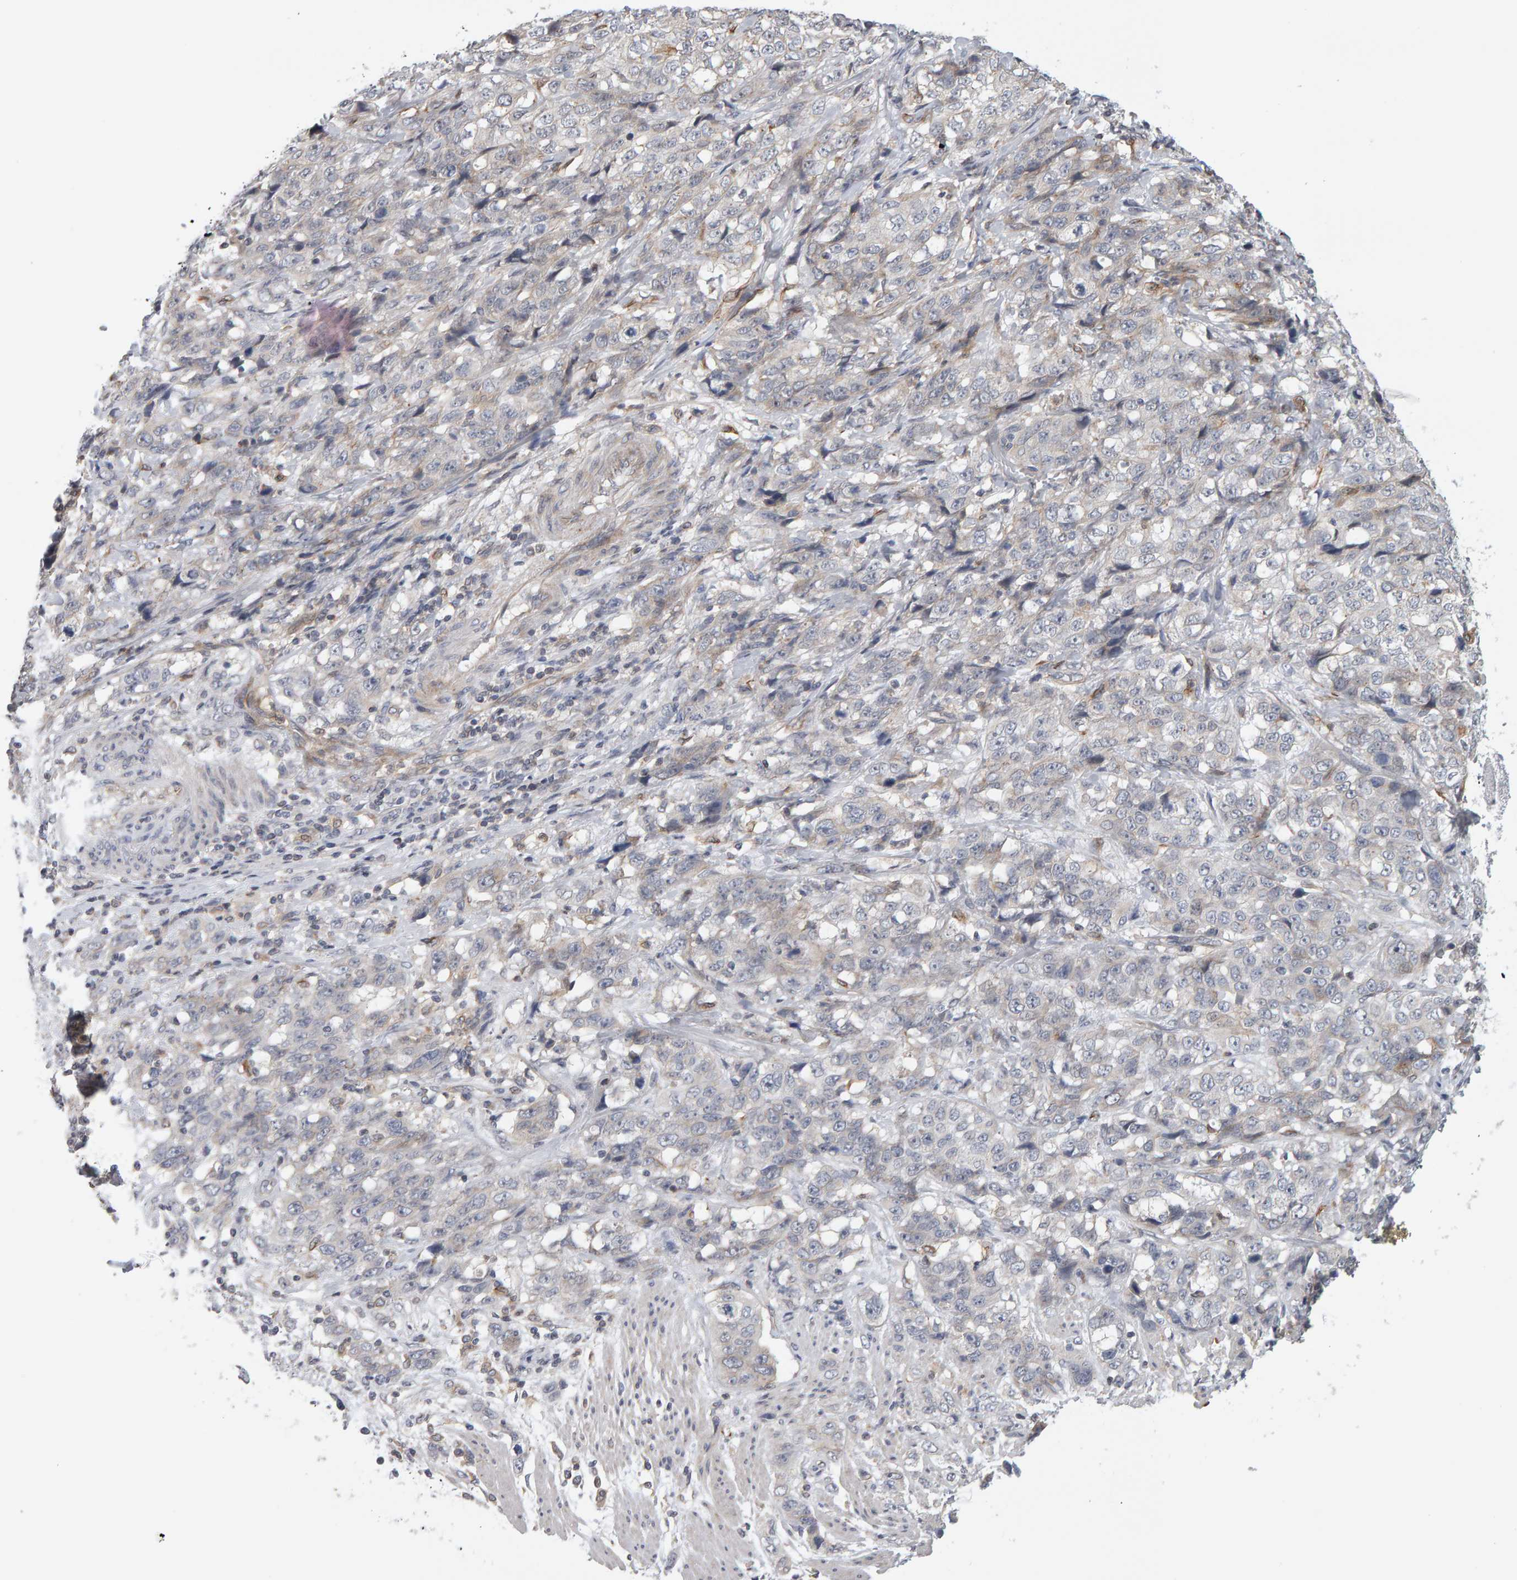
{"staining": {"intensity": "weak", "quantity": "<25%", "location": "cytoplasmic/membranous"}, "tissue": "stomach cancer", "cell_type": "Tumor cells", "image_type": "cancer", "snomed": [{"axis": "morphology", "description": "Adenocarcinoma, NOS"}, {"axis": "topography", "description": "Stomach"}], "caption": "The micrograph displays no significant staining in tumor cells of stomach adenocarcinoma.", "gene": "MSRA", "patient": {"sex": "male", "age": 48}}